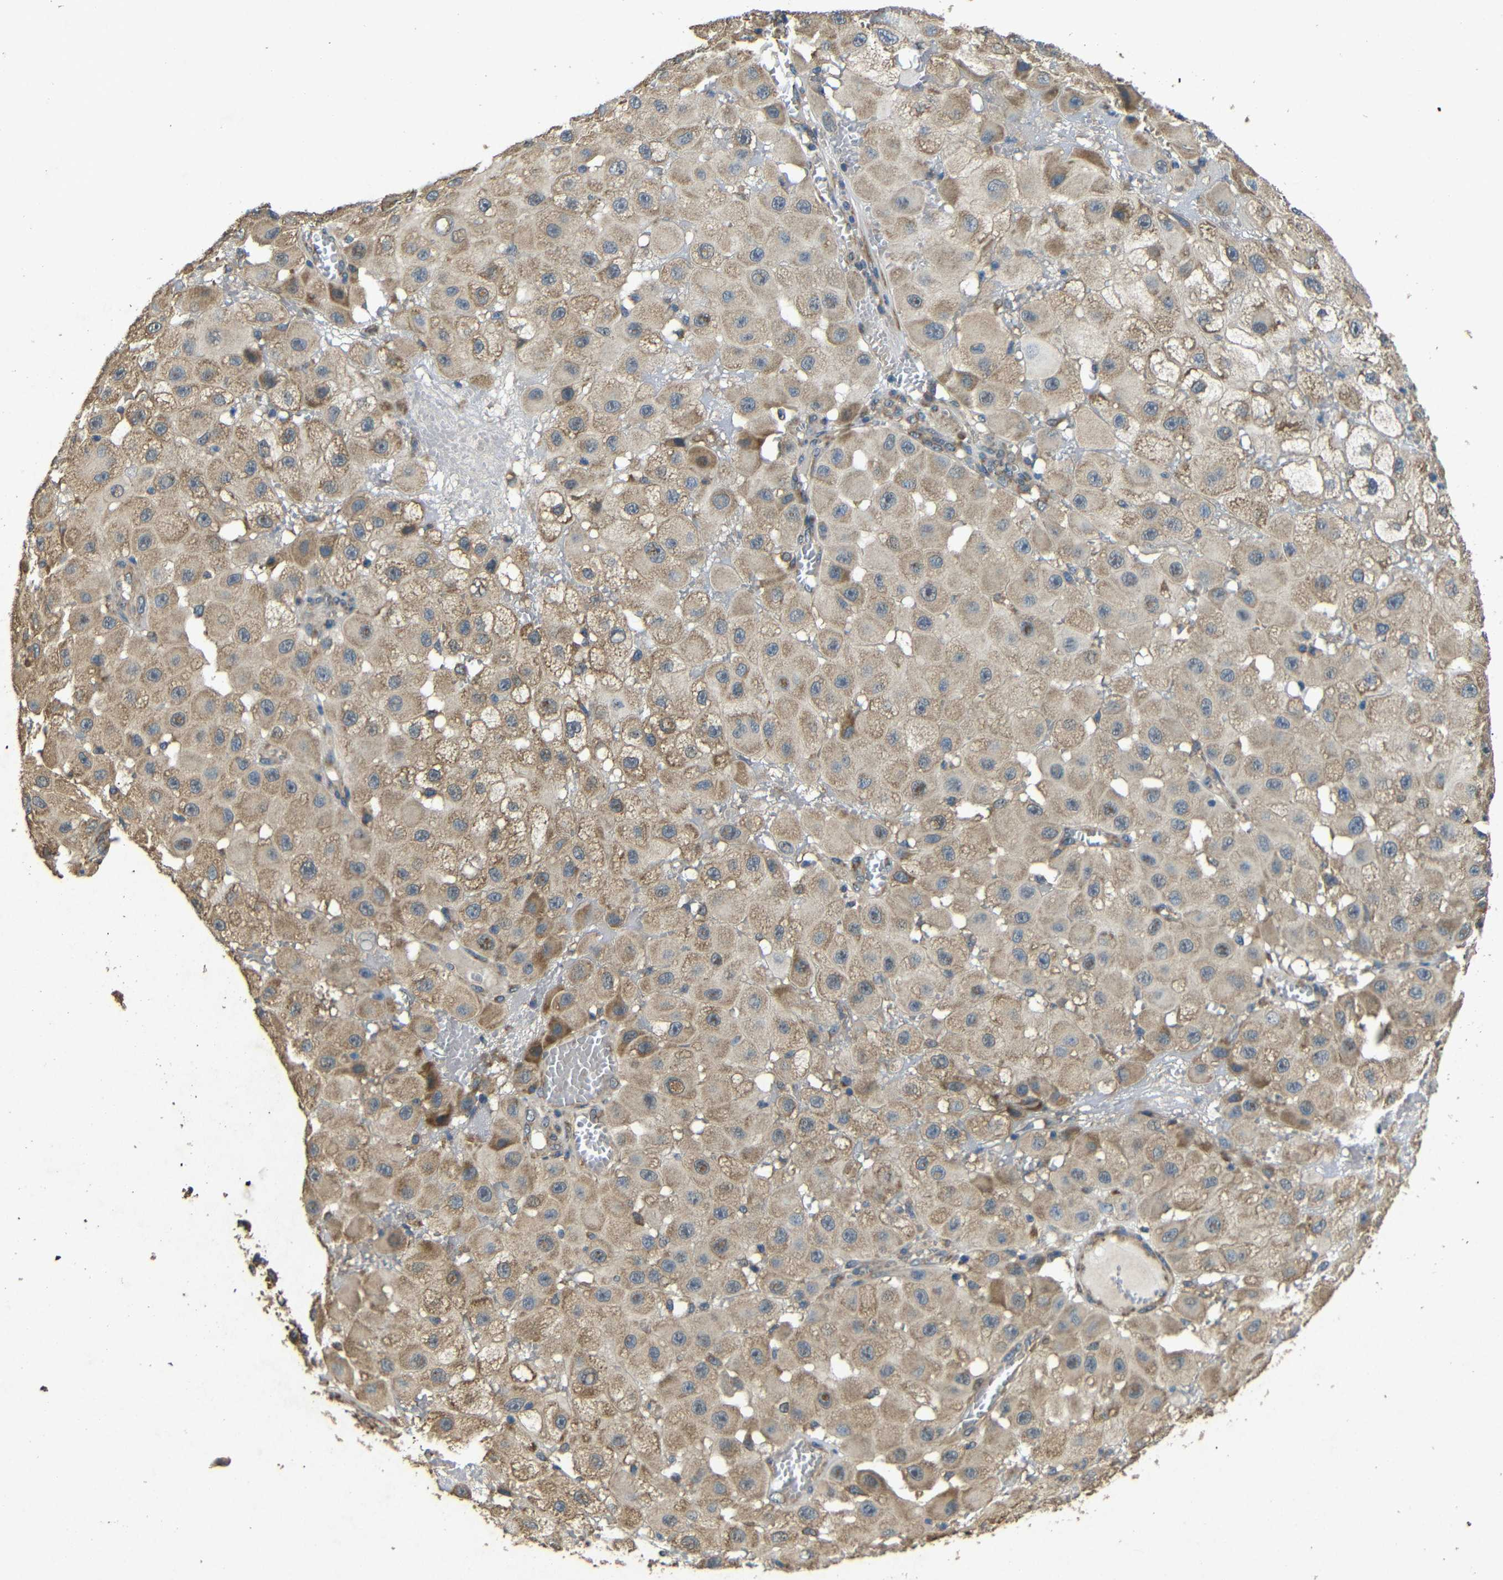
{"staining": {"intensity": "weak", "quantity": ">75%", "location": "cytoplasmic/membranous"}, "tissue": "melanoma", "cell_type": "Tumor cells", "image_type": "cancer", "snomed": [{"axis": "morphology", "description": "Malignant melanoma, NOS"}, {"axis": "topography", "description": "Skin"}], "caption": "This is a histology image of immunohistochemistry (IHC) staining of melanoma, which shows weak positivity in the cytoplasmic/membranous of tumor cells.", "gene": "BNIP3", "patient": {"sex": "female", "age": 81}}